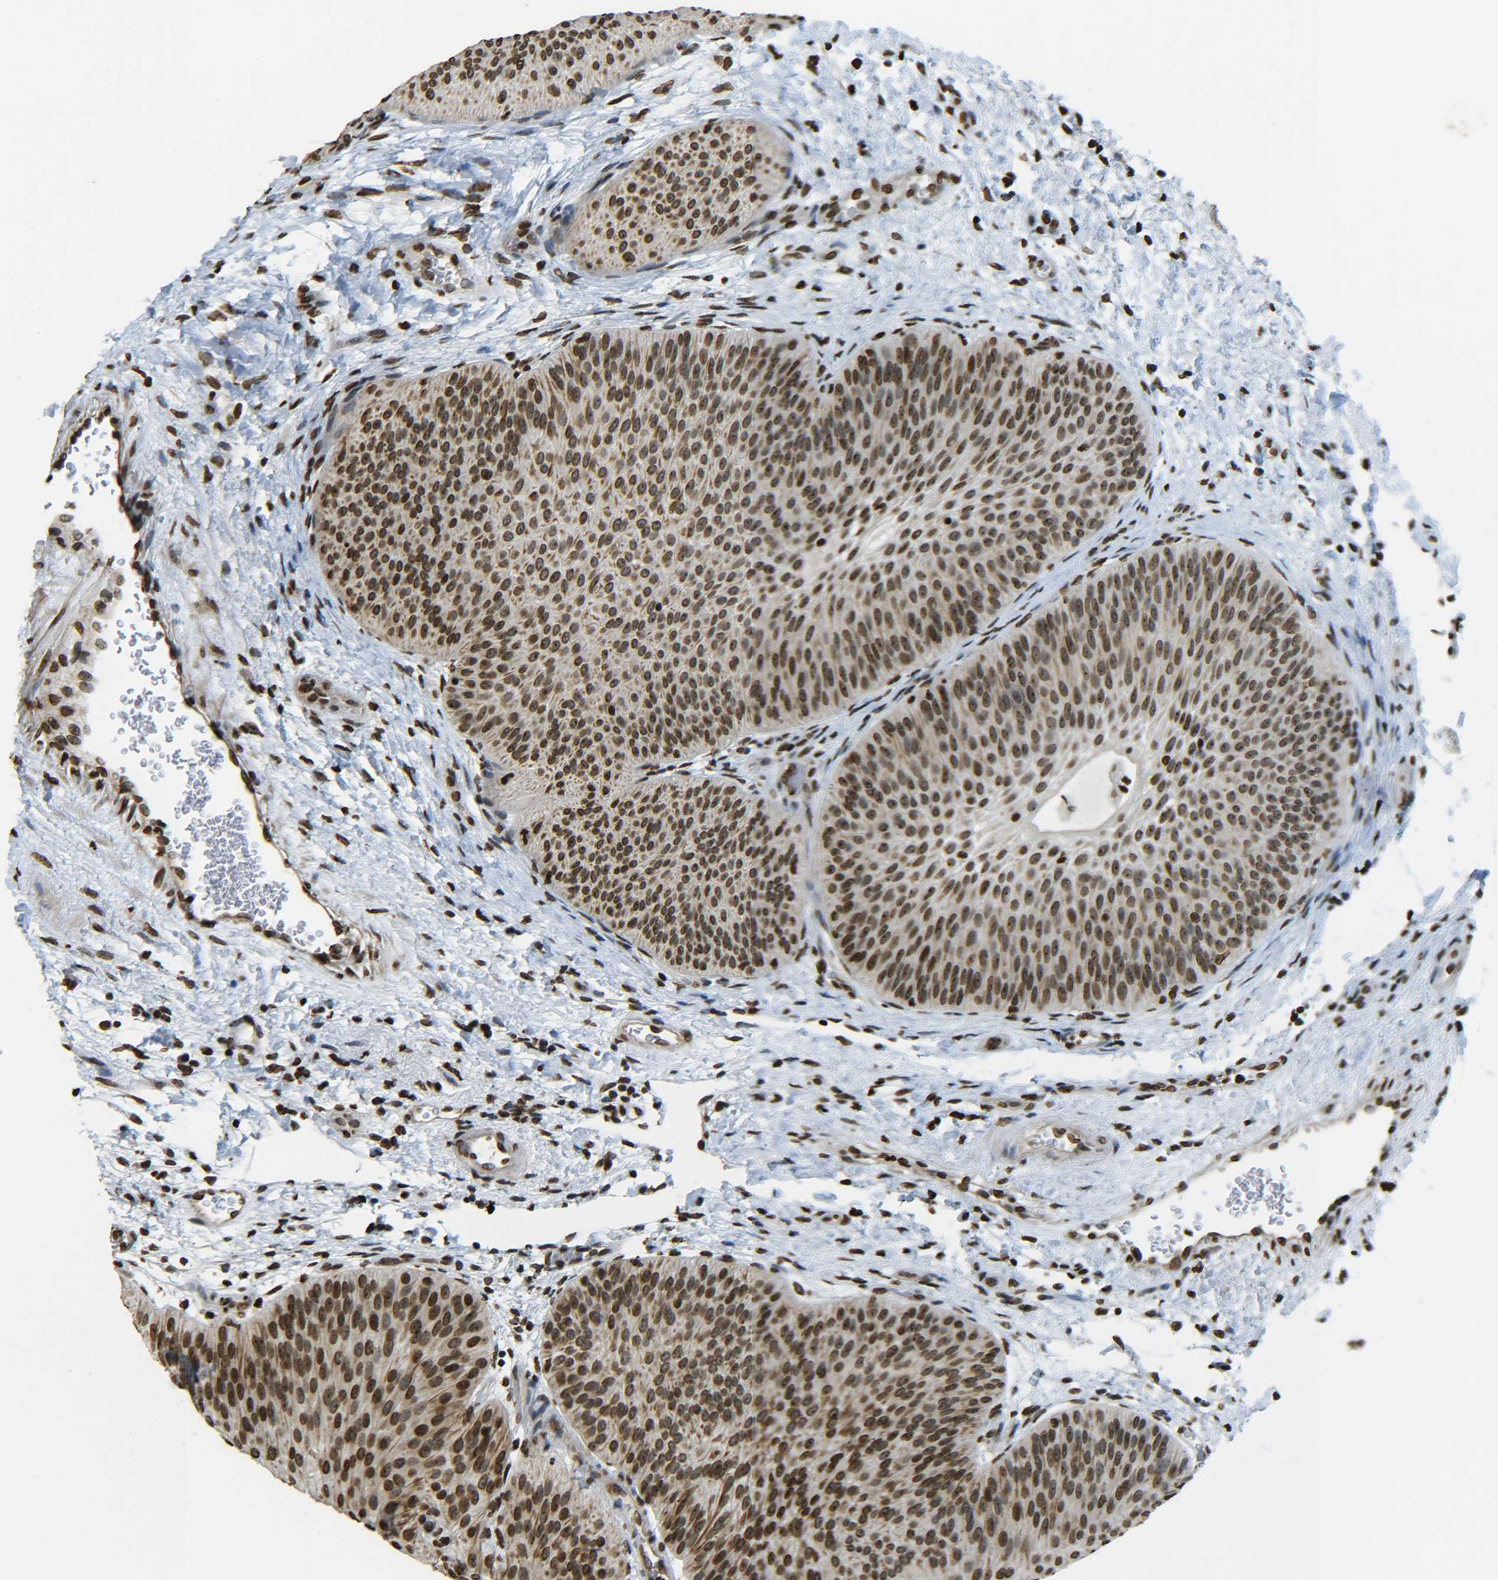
{"staining": {"intensity": "moderate", "quantity": ">75%", "location": "nuclear"}, "tissue": "urothelial cancer", "cell_type": "Tumor cells", "image_type": "cancer", "snomed": [{"axis": "morphology", "description": "Urothelial carcinoma, Low grade"}, {"axis": "topography", "description": "Urinary bladder"}], "caption": "A high-resolution image shows immunohistochemistry staining of urothelial carcinoma (low-grade), which displays moderate nuclear staining in about >75% of tumor cells. The protein of interest is shown in brown color, while the nuclei are stained blue.", "gene": "H4C16", "patient": {"sex": "female", "age": 60}}